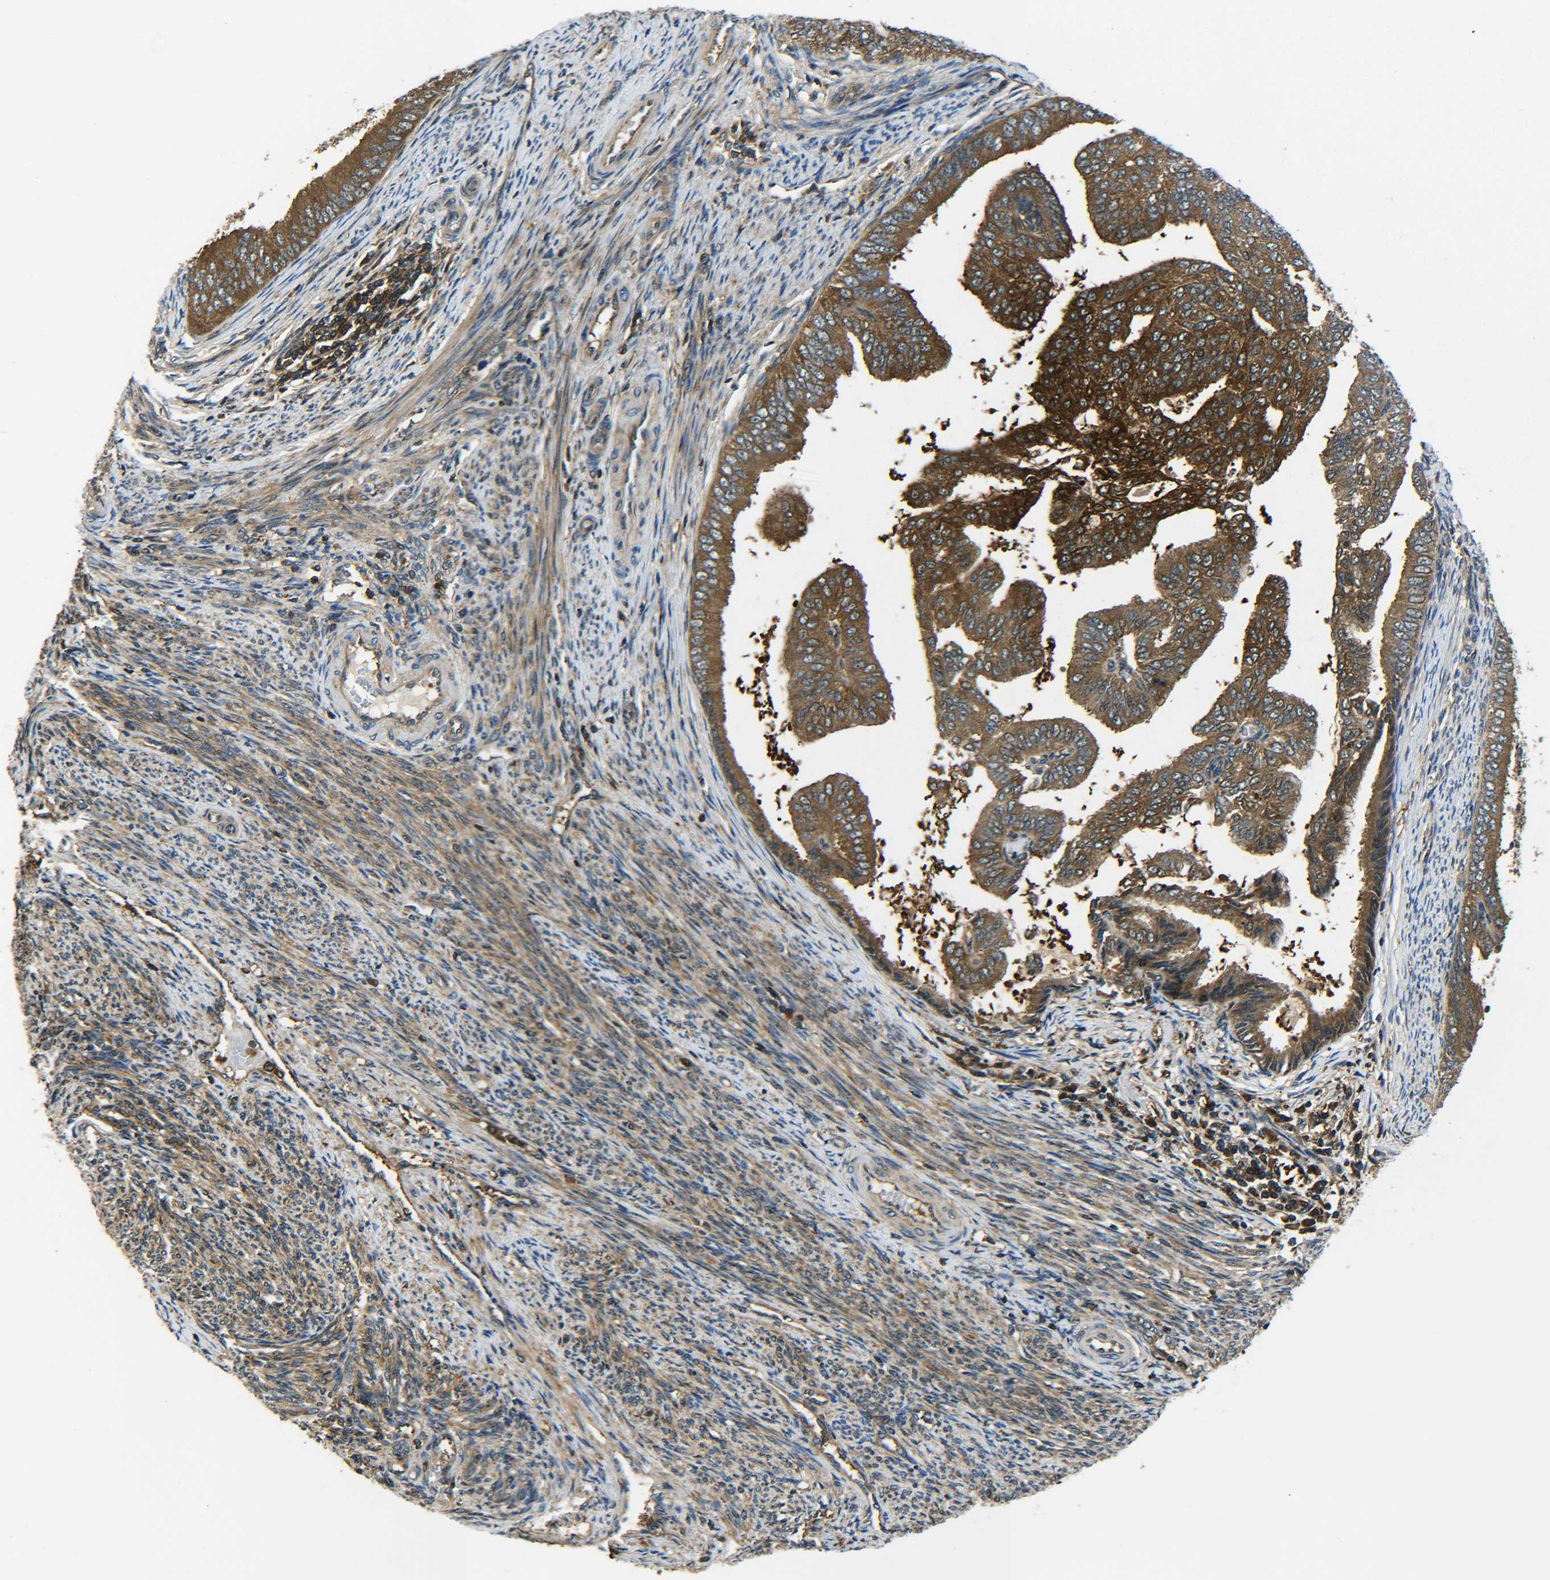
{"staining": {"intensity": "moderate", "quantity": ">75%", "location": "cytoplasmic/membranous"}, "tissue": "endometrial cancer", "cell_type": "Tumor cells", "image_type": "cancer", "snomed": [{"axis": "morphology", "description": "Adenocarcinoma, NOS"}, {"axis": "topography", "description": "Endometrium"}], "caption": "Immunohistochemistry (IHC) (DAB (3,3'-diaminobenzidine)) staining of human adenocarcinoma (endometrial) exhibits moderate cytoplasmic/membranous protein staining in approximately >75% of tumor cells. The protein of interest is shown in brown color, while the nuclei are stained blue.", "gene": "PREB", "patient": {"sex": "female", "age": 58}}